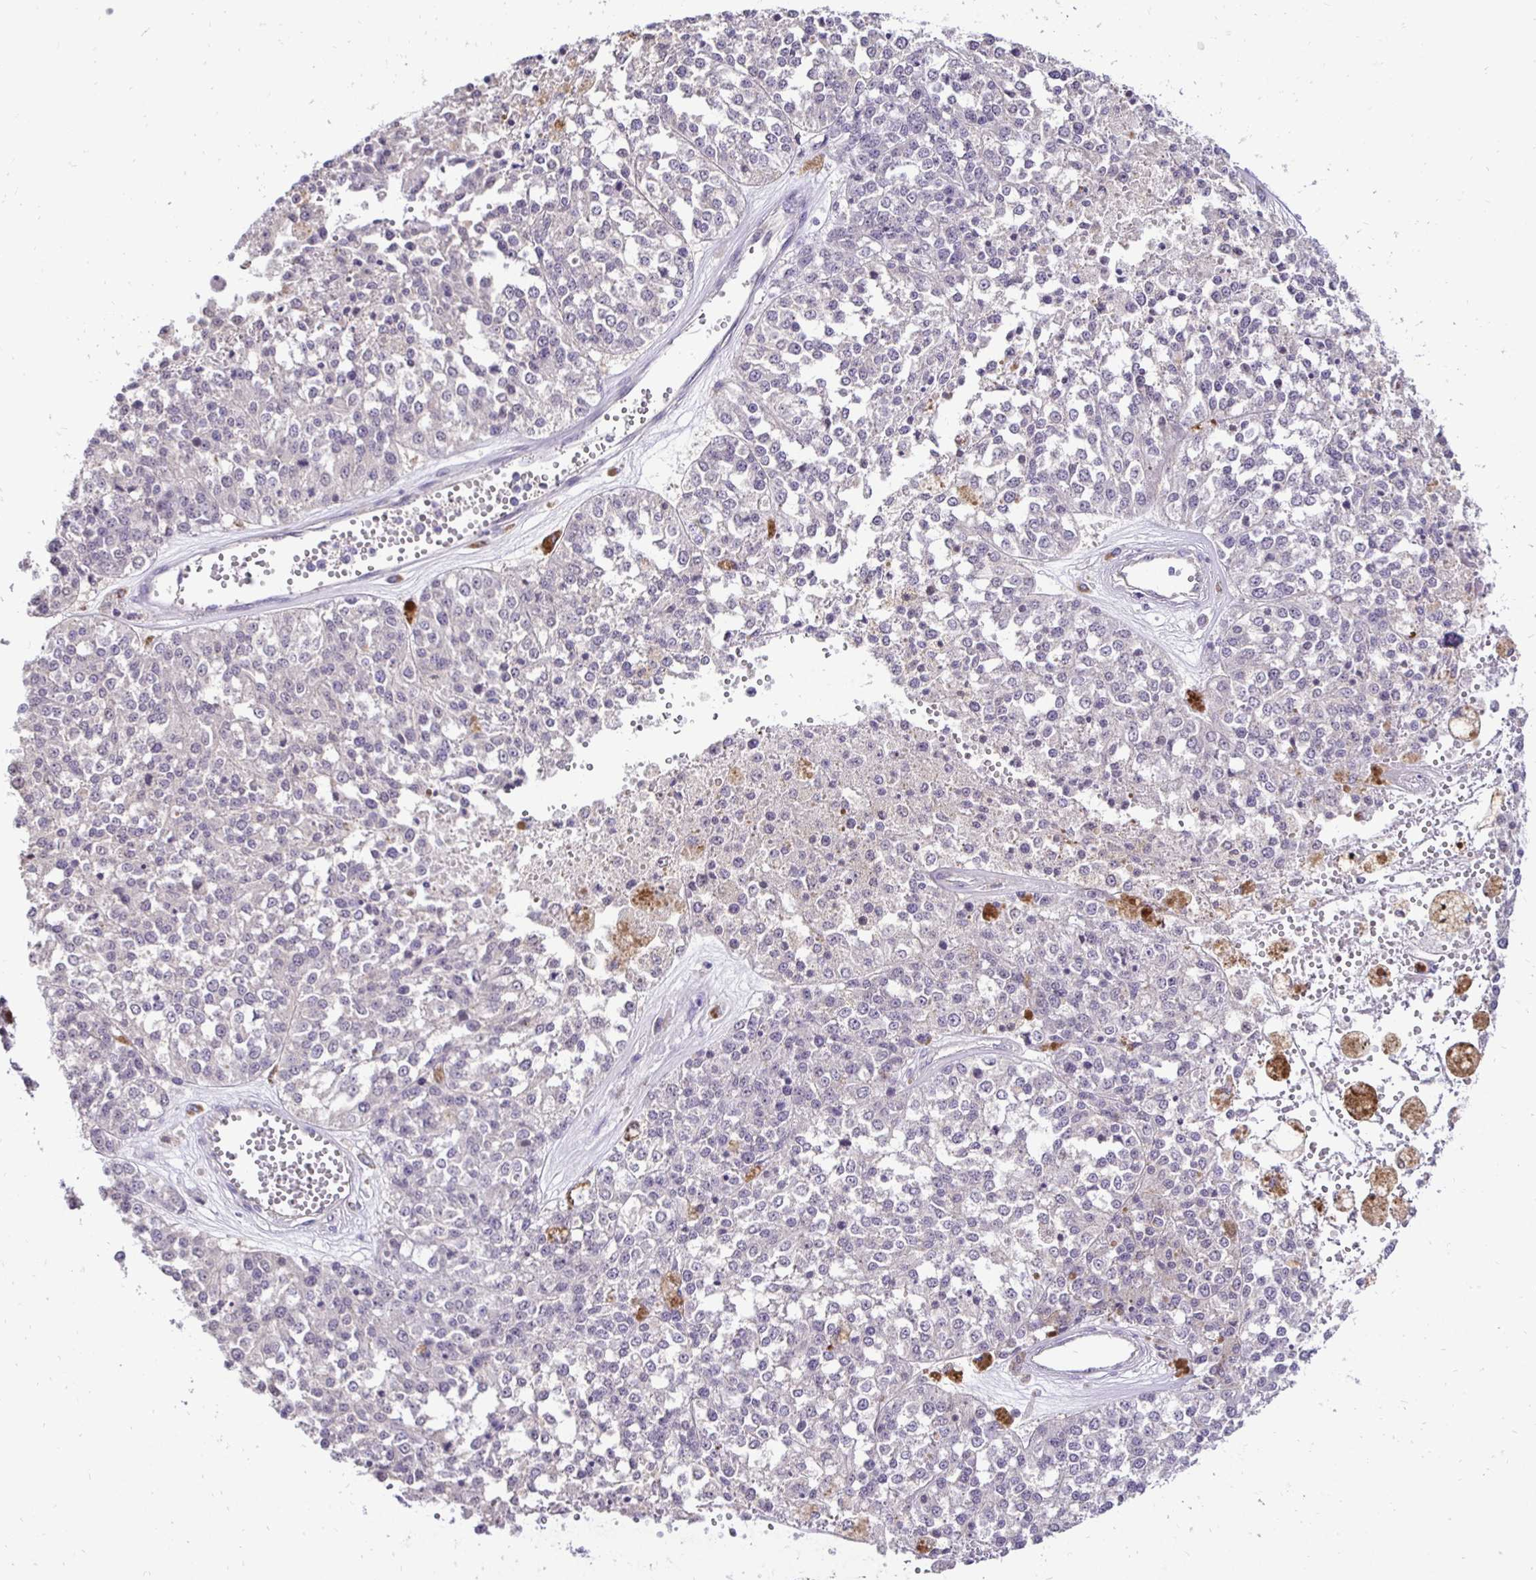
{"staining": {"intensity": "negative", "quantity": "none", "location": "none"}, "tissue": "melanoma", "cell_type": "Tumor cells", "image_type": "cancer", "snomed": [{"axis": "morphology", "description": "Malignant melanoma, Metastatic site"}, {"axis": "topography", "description": "Lymph node"}], "caption": "Immunohistochemical staining of malignant melanoma (metastatic site) demonstrates no significant positivity in tumor cells.", "gene": "SLC9A1", "patient": {"sex": "female", "age": 64}}